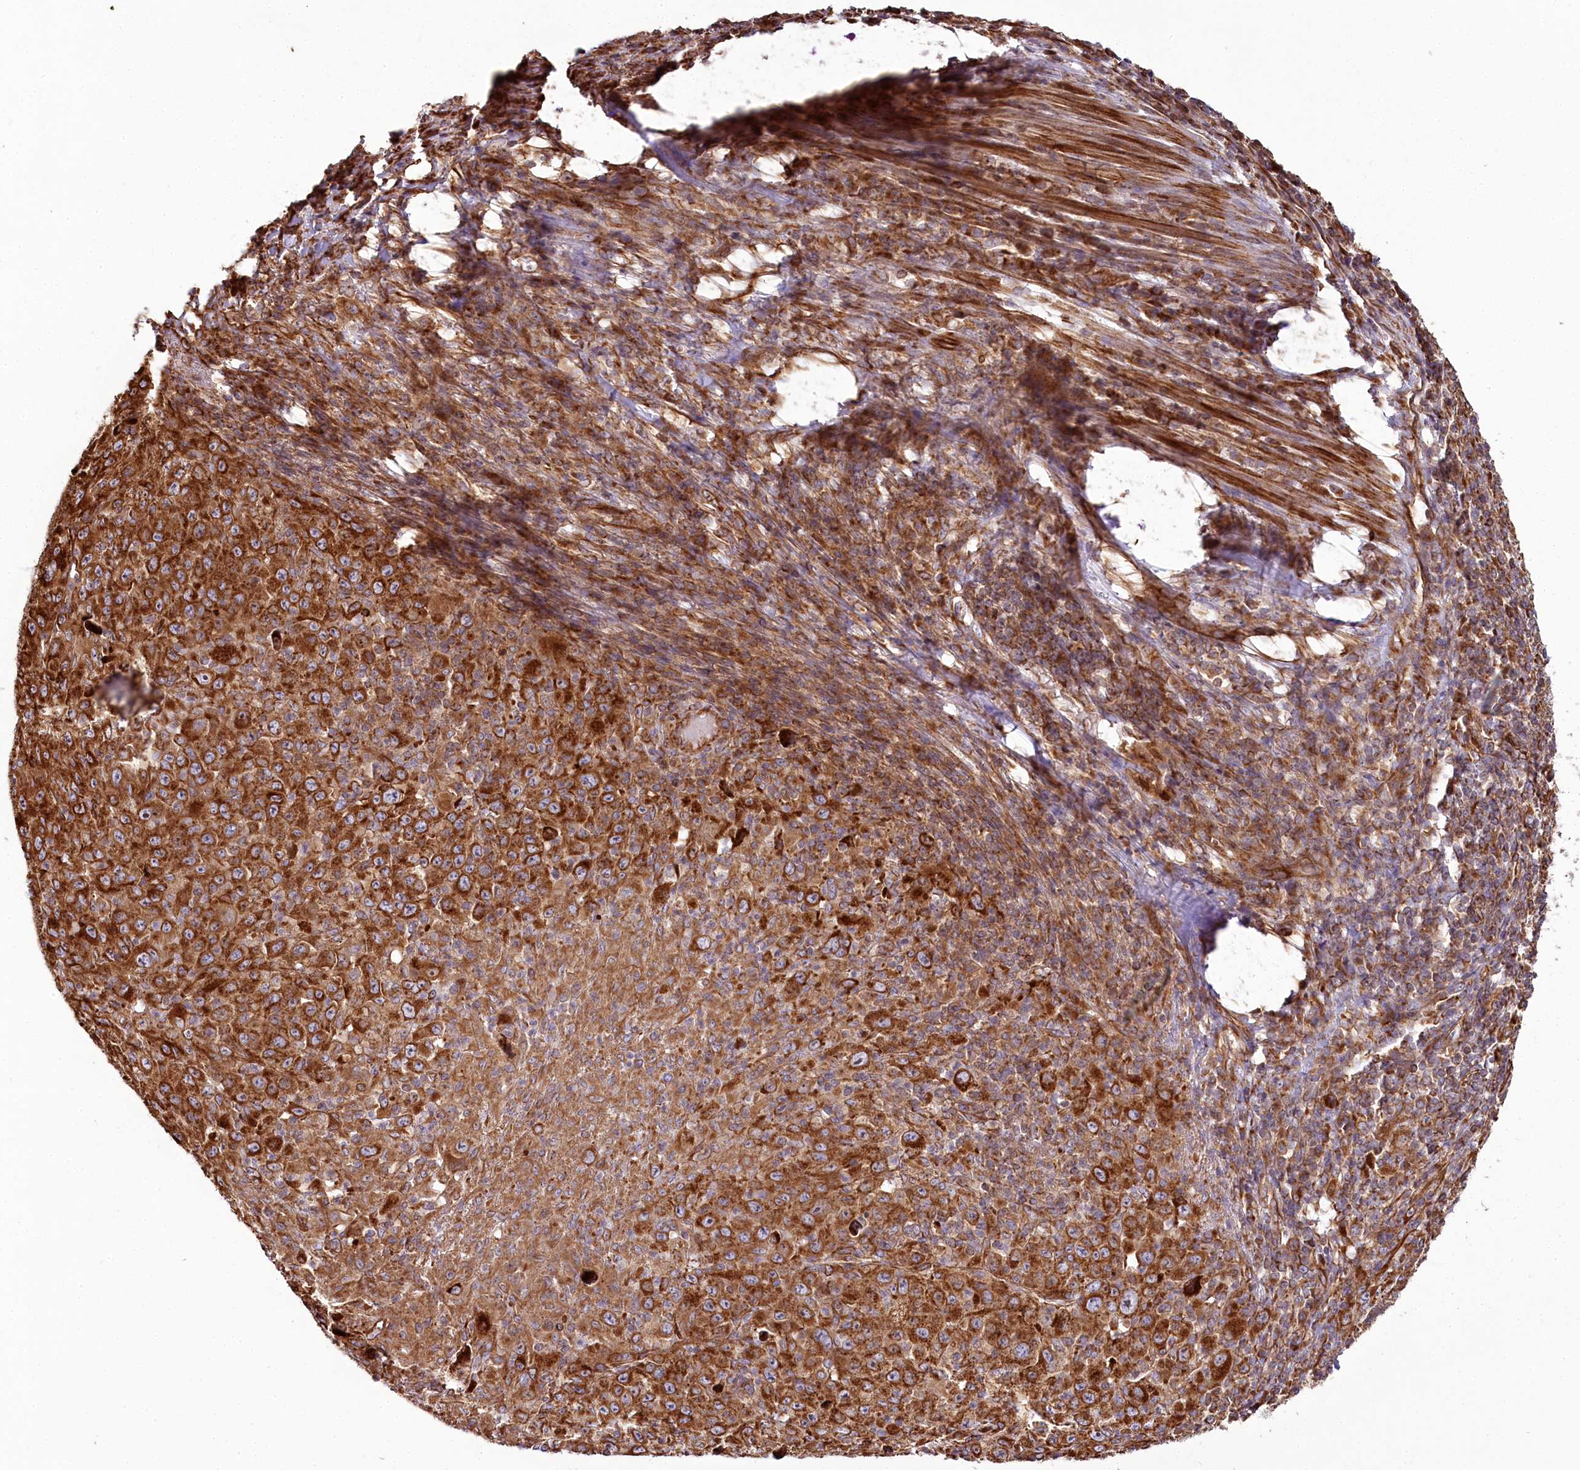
{"staining": {"intensity": "strong", "quantity": ">75%", "location": "cytoplasmic/membranous"}, "tissue": "melanoma", "cell_type": "Tumor cells", "image_type": "cancer", "snomed": [{"axis": "morphology", "description": "Malignant melanoma, Metastatic site"}, {"axis": "topography", "description": "Skin"}], "caption": "This histopathology image exhibits malignant melanoma (metastatic site) stained with immunohistochemistry to label a protein in brown. The cytoplasmic/membranous of tumor cells show strong positivity for the protein. Nuclei are counter-stained blue.", "gene": "THUMPD3", "patient": {"sex": "female", "age": 56}}